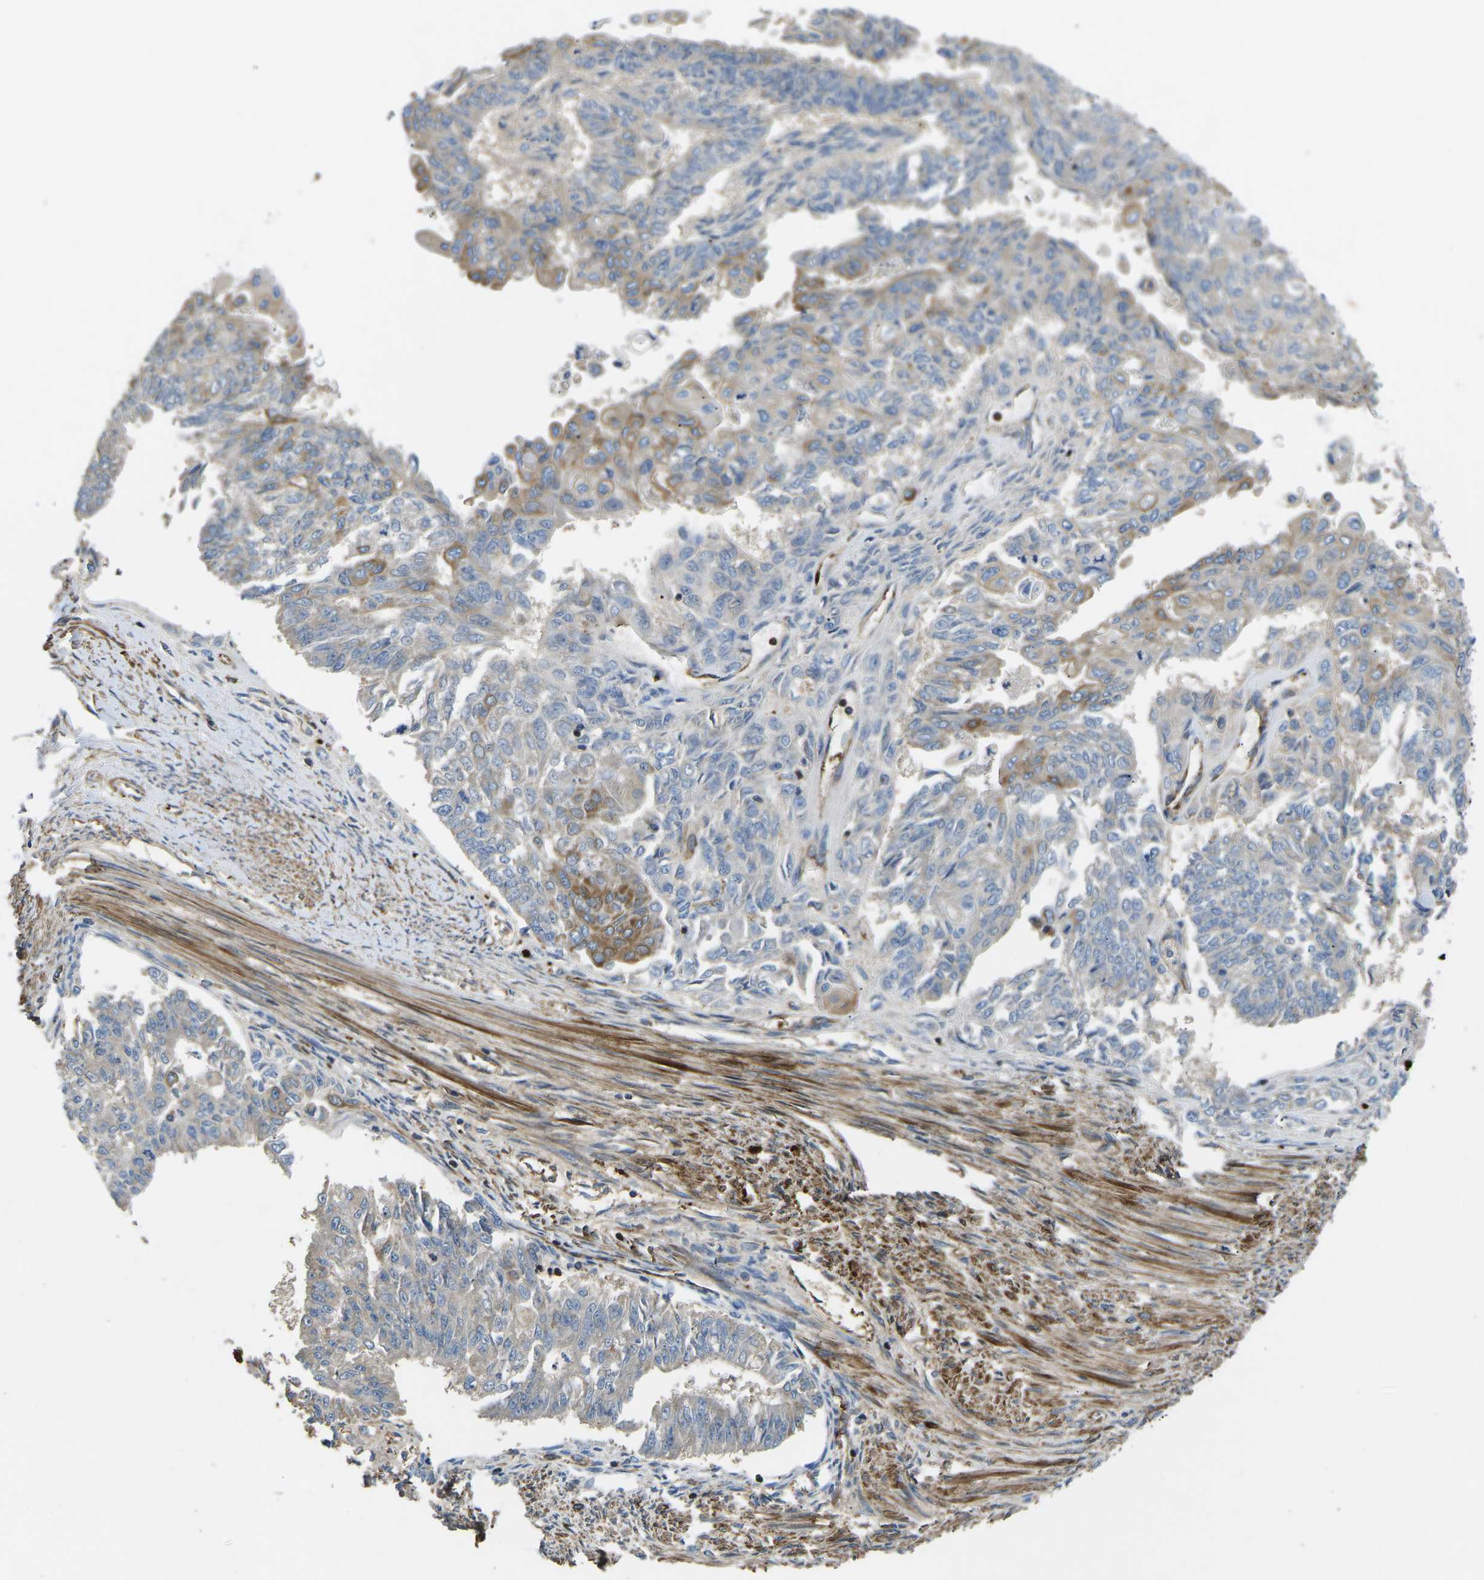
{"staining": {"intensity": "moderate", "quantity": "<25%", "location": "cytoplasmic/membranous"}, "tissue": "endometrial cancer", "cell_type": "Tumor cells", "image_type": "cancer", "snomed": [{"axis": "morphology", "description": "Adenocarcinoma, NOS"}, {"axis": "topography", "description": "Endometrium"}], "caption": "Brown immunohistochemical staining in endometrial cancer (adenocarcinoma) exhibits moderate cytoplasmic/membranous expression in approximately <25% of tumor cells.", "gene": "KCNJ15", "patient": {"sex": "female", "age": 32}}